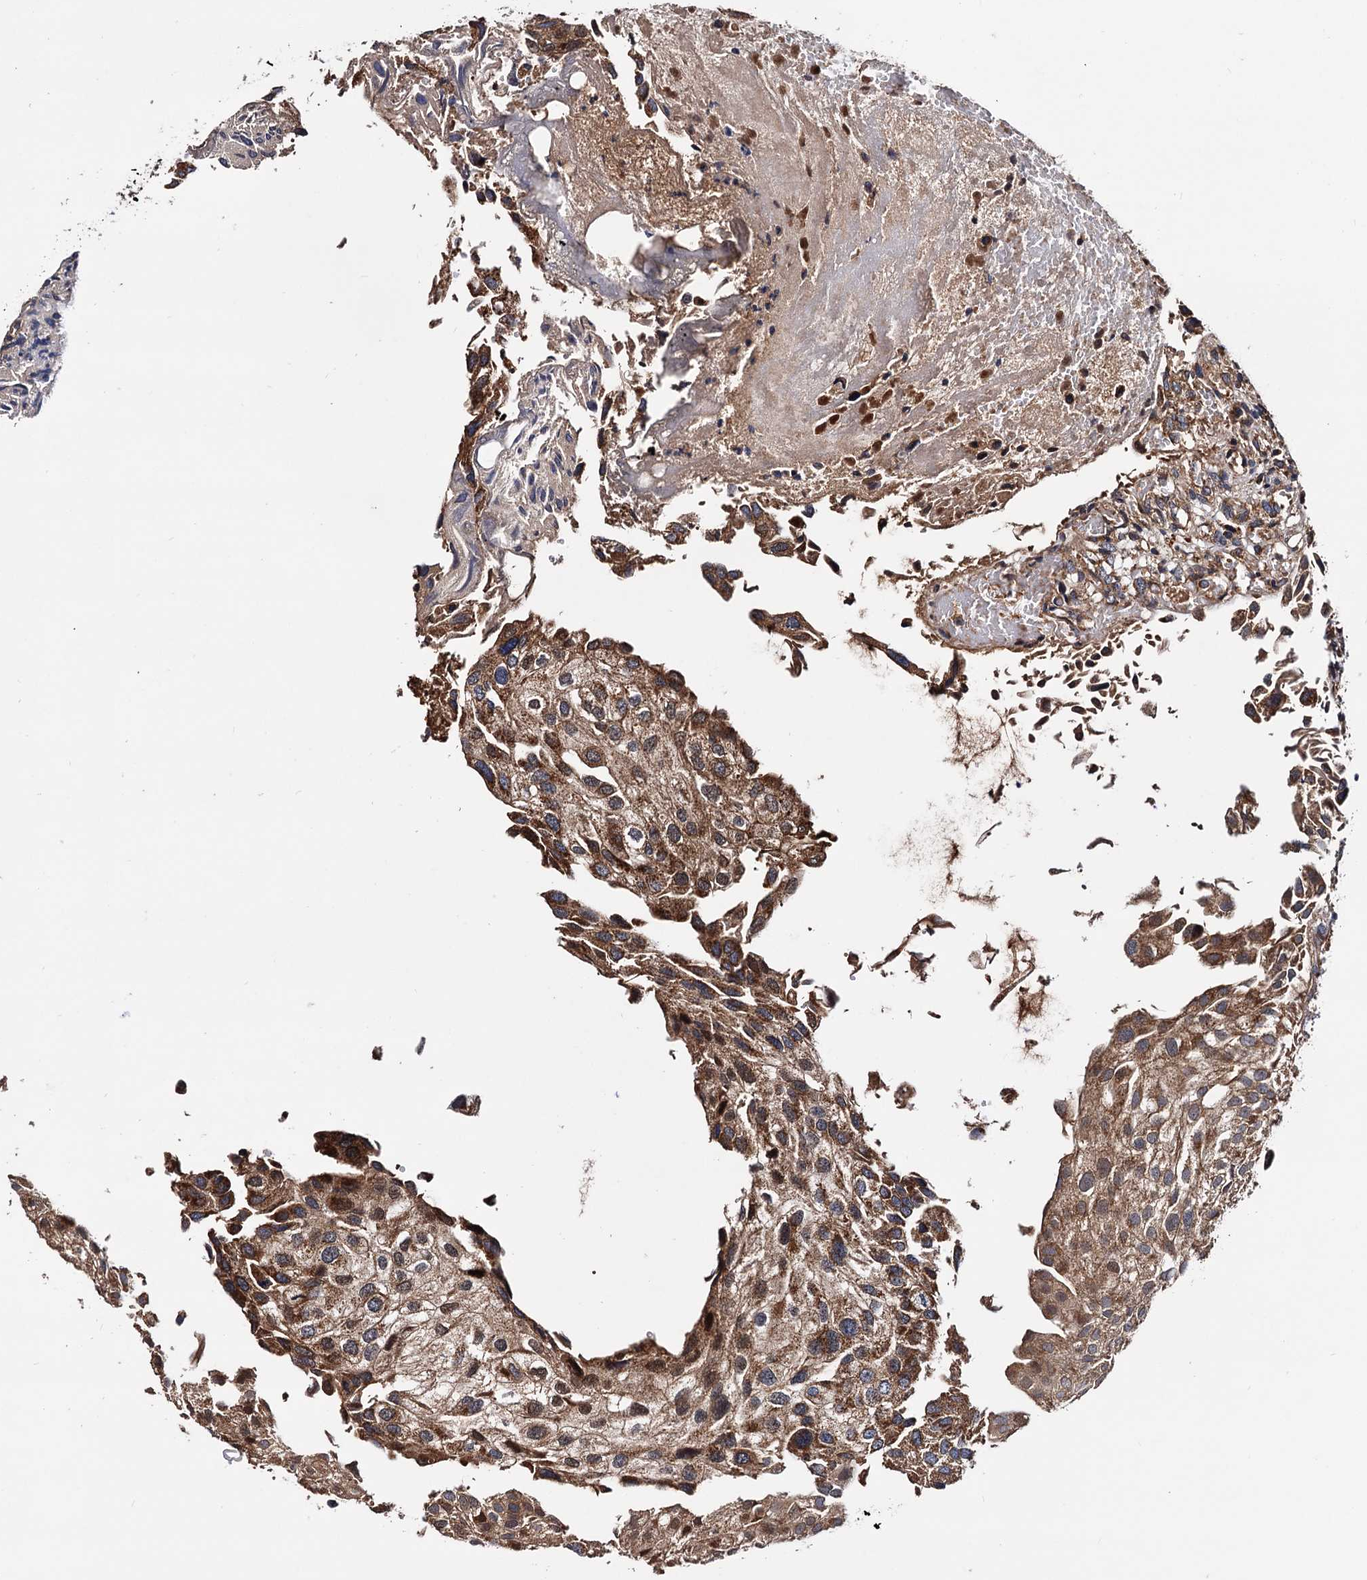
{"staining": {"intensity": "moderate", "quantity": ">75%", "location": "cytoplasmic/membranous"}, "tissue": "urothelial cancer", "cell_type": "Tumor cells", "image_type": "cancer", "snomed": [{"axis": "morphology", "description": "Urothelial carcinoma, Low grade"}, {"axis": "topography", "description": "Urinary bladder"}], "caption": "Immunohistochemical staining of human urothelial cancer reveals medium levels of moderate cytoplasmic/membranous expression in about >75% of tumor cells. (DAB (3,3'-diaminobenzidine) IHC, brown staining for protein, blue staining for nuclei).", "gene": "MRPL42", "patient": {"sex": "female", "age": 89}}